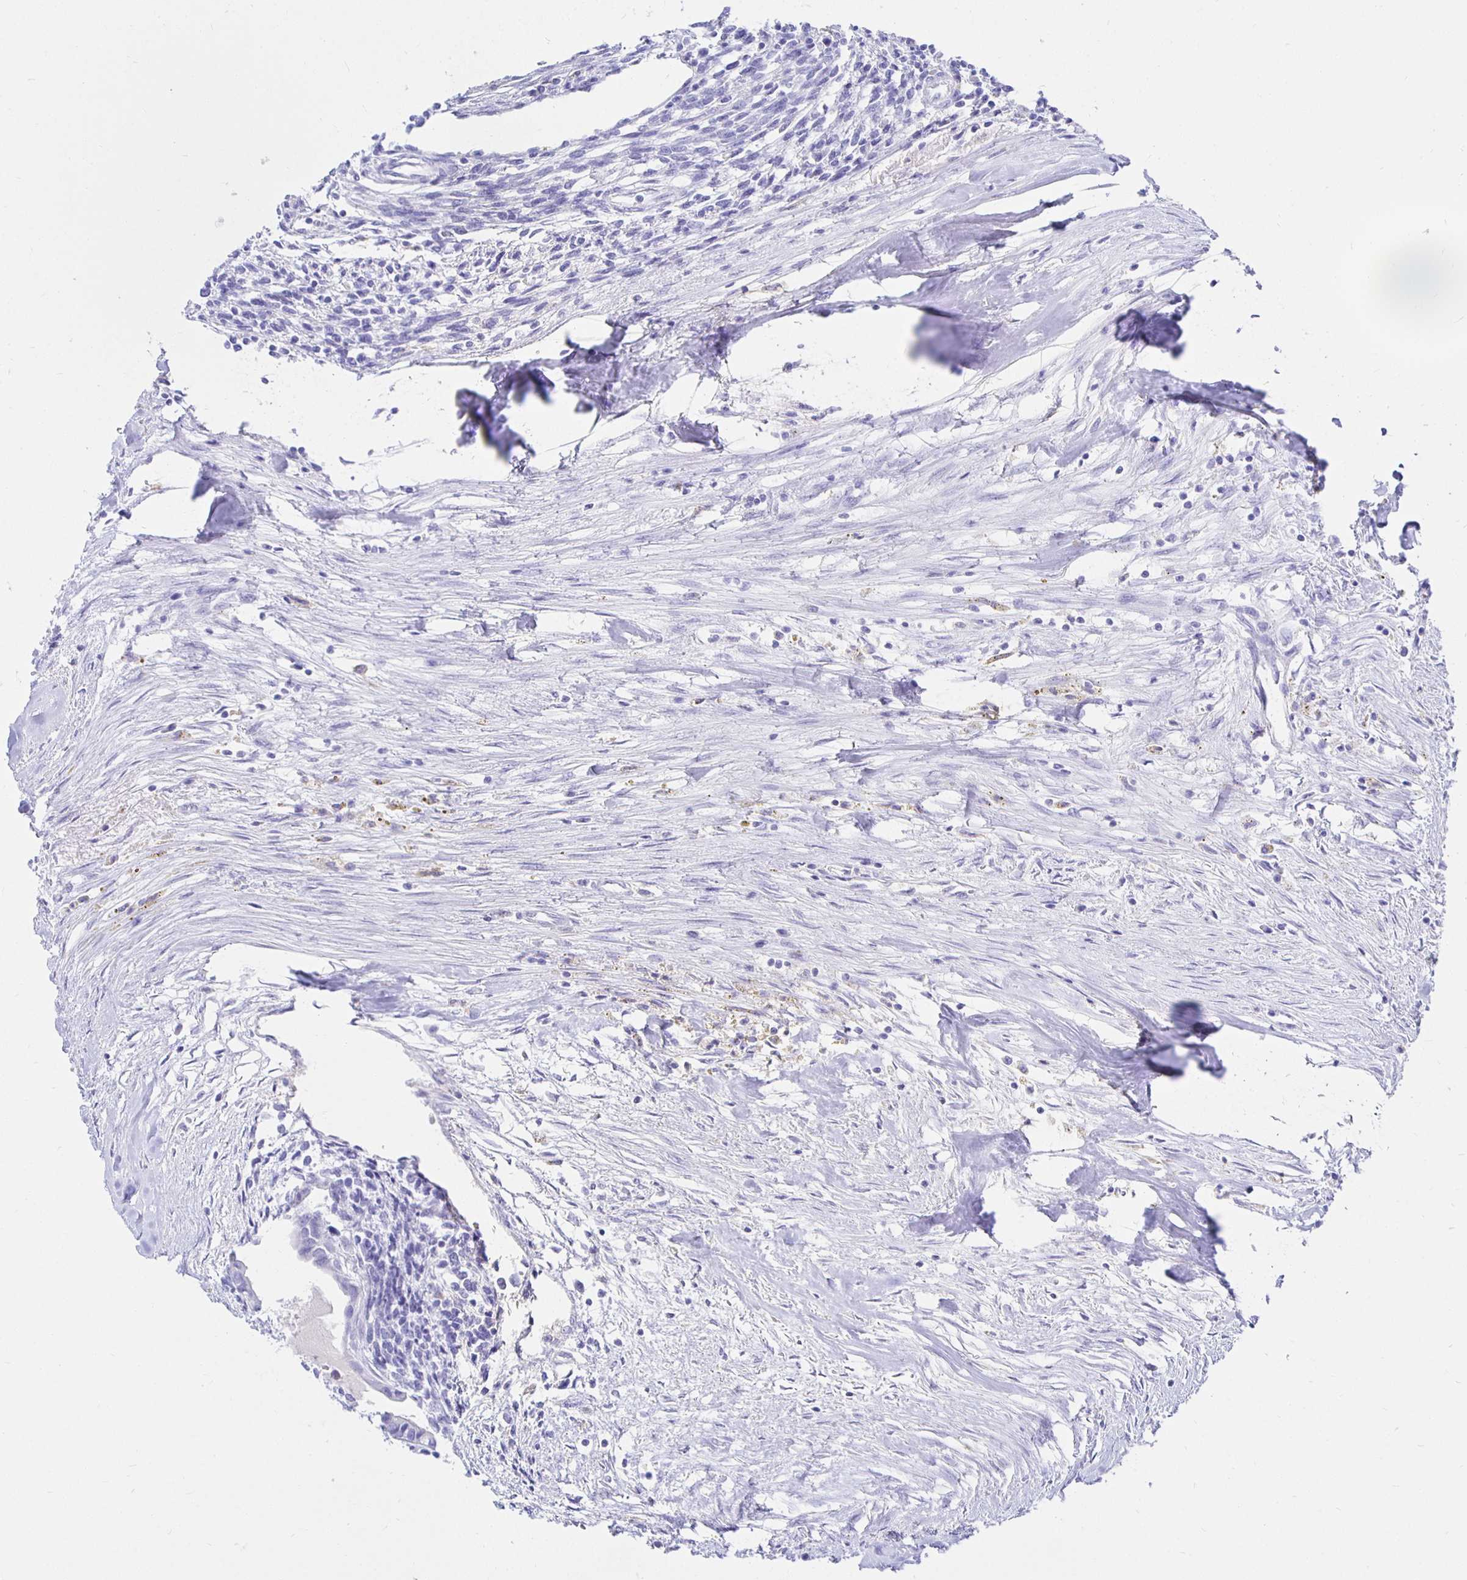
{"staining": {"intensity": "negative", "quantity": "none", "location": "none"}, "tissue": "testis cancer", "cell_type": "Tumor cells", "image_type": "cancer", "snomed": [{"axis": "morphology", "description": "Carcinoma, Embryonal, NOS"}, {"axis": "topography", "description": "Testis"}], "caption": "Embryonal carcinoma (testis) stained for a protein using immunohistochemistry displays no expression tumor cells.", "gene": "UMOD", "patient": {"sex": "male", "age": 37}}